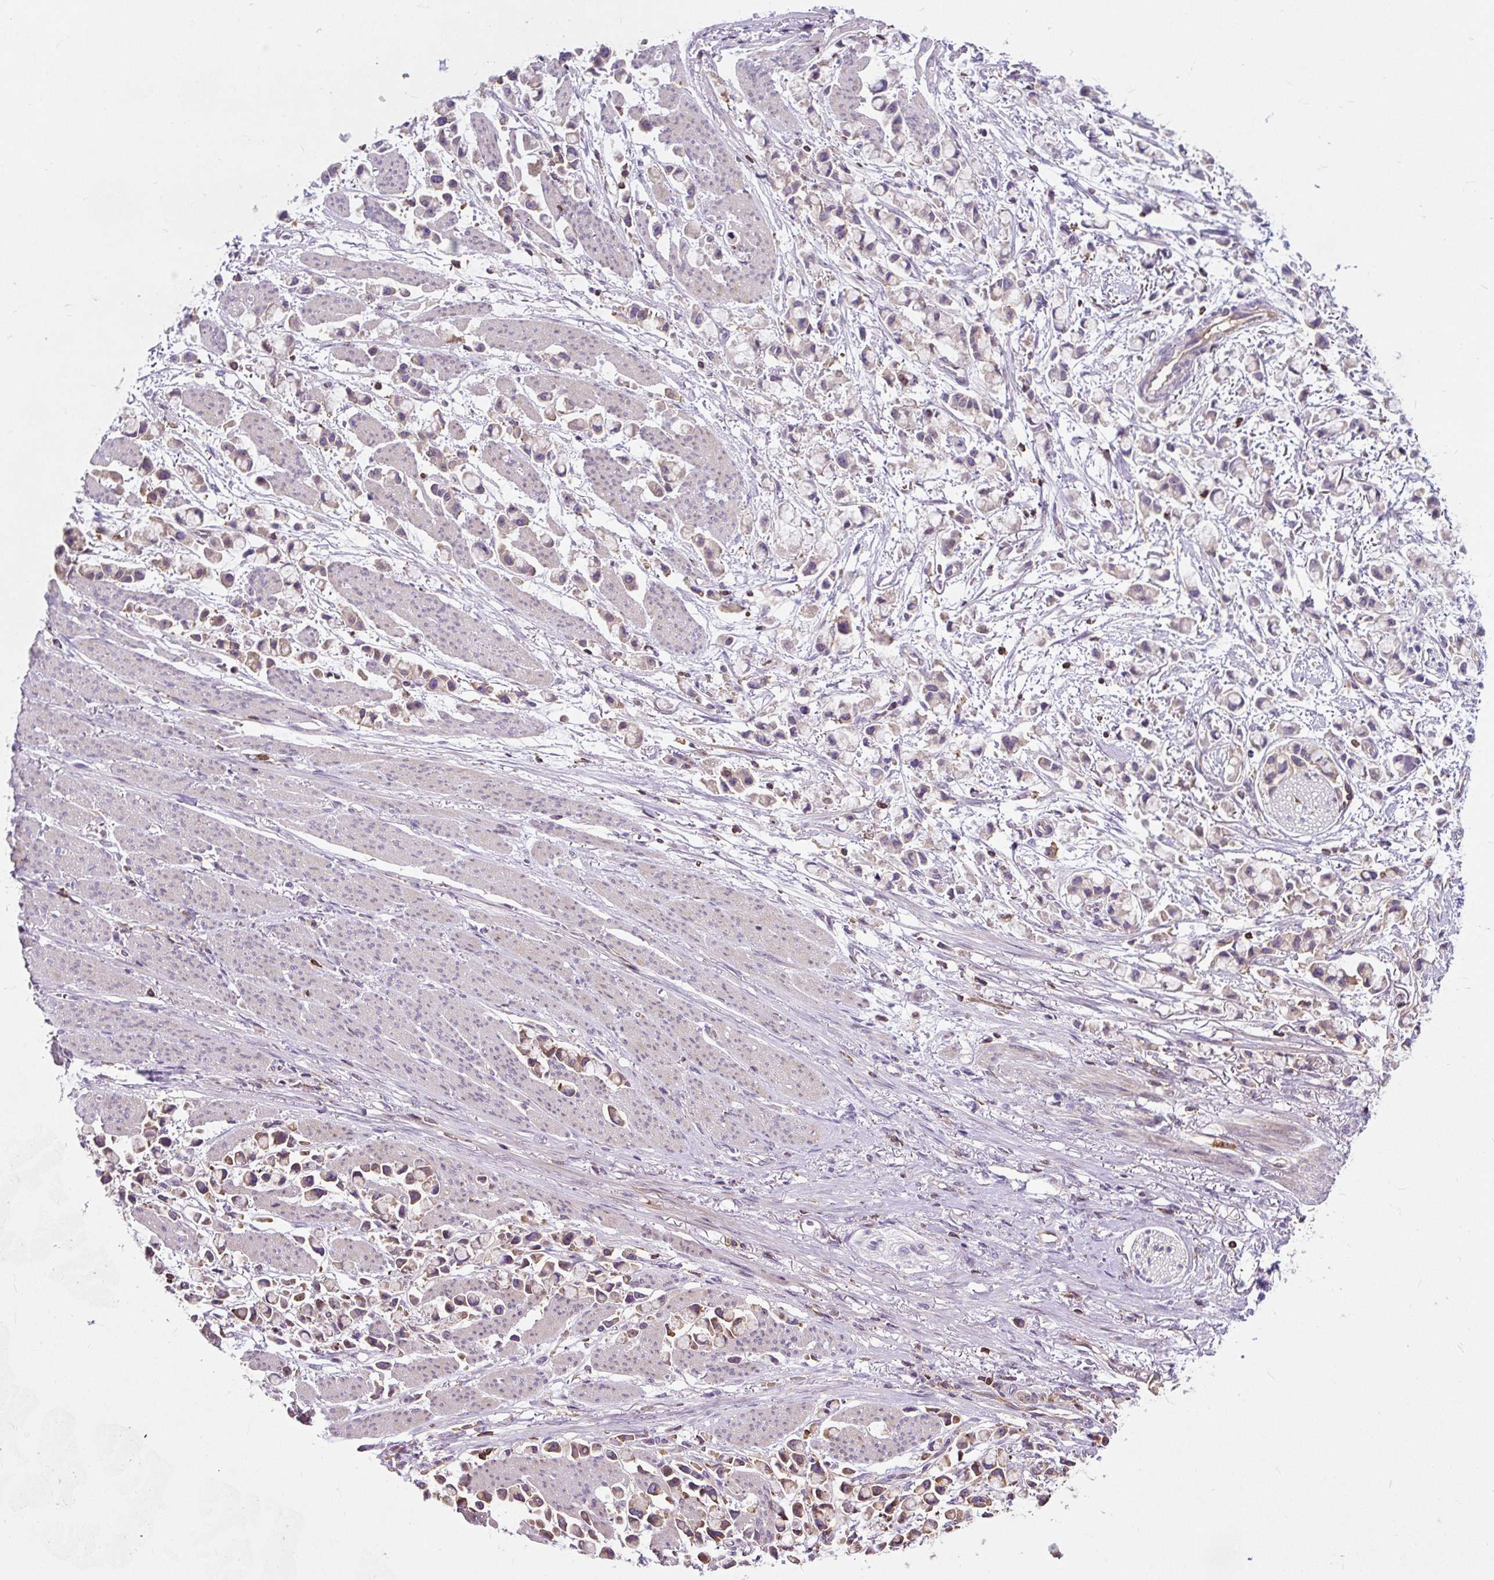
{"staining": {"intensity": "weak", "quantity": "25%-75%", "location": "cytoplasmic/membranous"}, "tissue": "stomach cancer", "cell_type": "Tumor cells", "image_type": "cancer", "snomed": [{"axis": "morphology", "description": "Adenocarcinoma, NOS"}, {"axis": "topography", "description": "Stomach"}], "caption": "Protein staining demonstrates weak cytoplasmic/membranous expression in about 25%-75% of tumor cells in stomach cancer (adenocarcinoma).", "gene": "CISD3", "patient": {"sex": "female", "age": 81}}